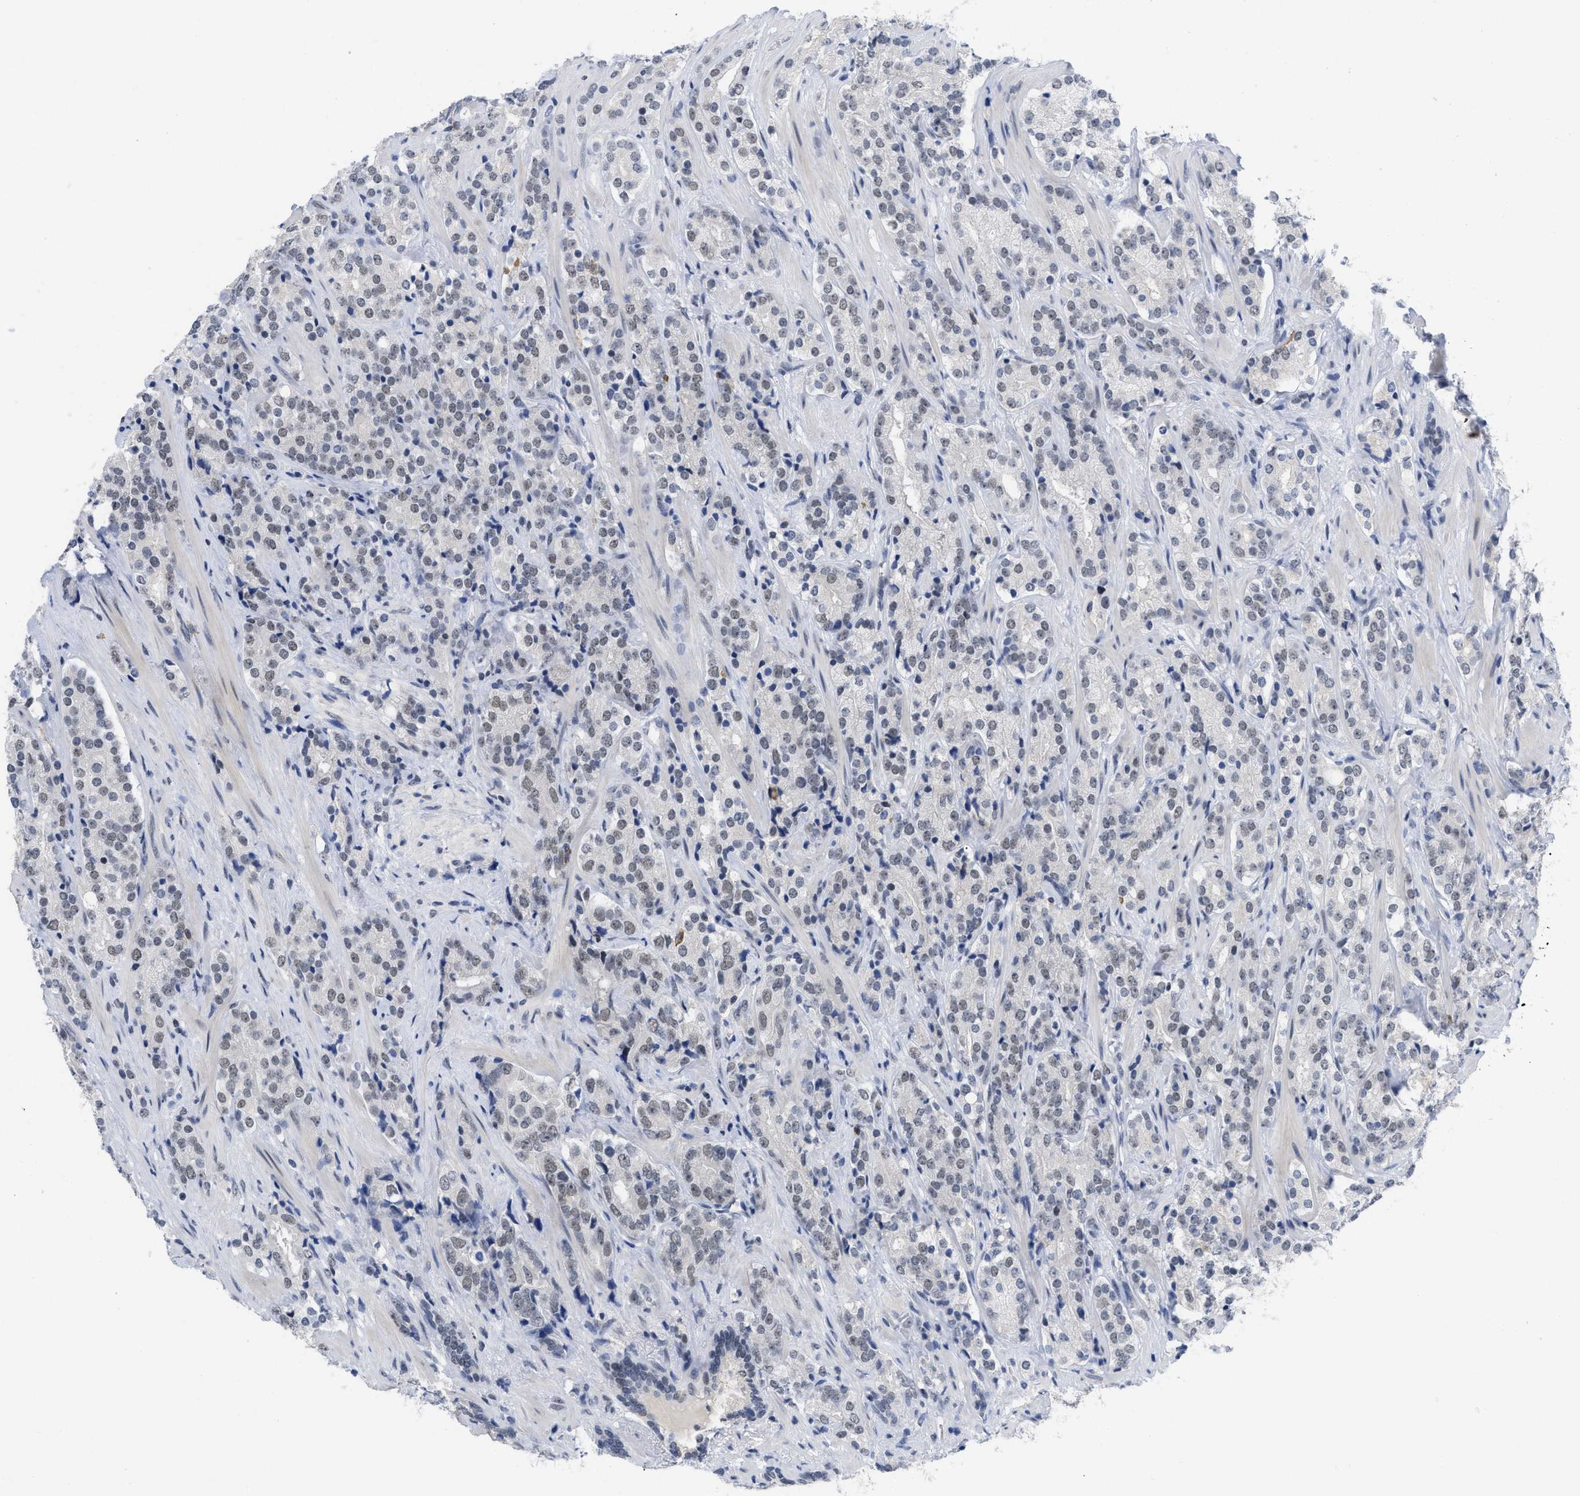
{"staining": {"intensity": "weak", "quantity": "<25%", "location": "nuclear"}, "tissue": "prostate cancer", "cell_type": "Tumor cells", "image_type": "cancer", "snomed": [{"axis": "morphology", "description": "Adenocarcinoma, High grade"}, {"axis": "topography", "description": "Prostate"}], "caption": "Tumor cells are negative for brown protein staining in prostate adenocarcinoma (high-grade).", "gene": "GGNBP2", "patient": {"sex": "male", "age": 71}}